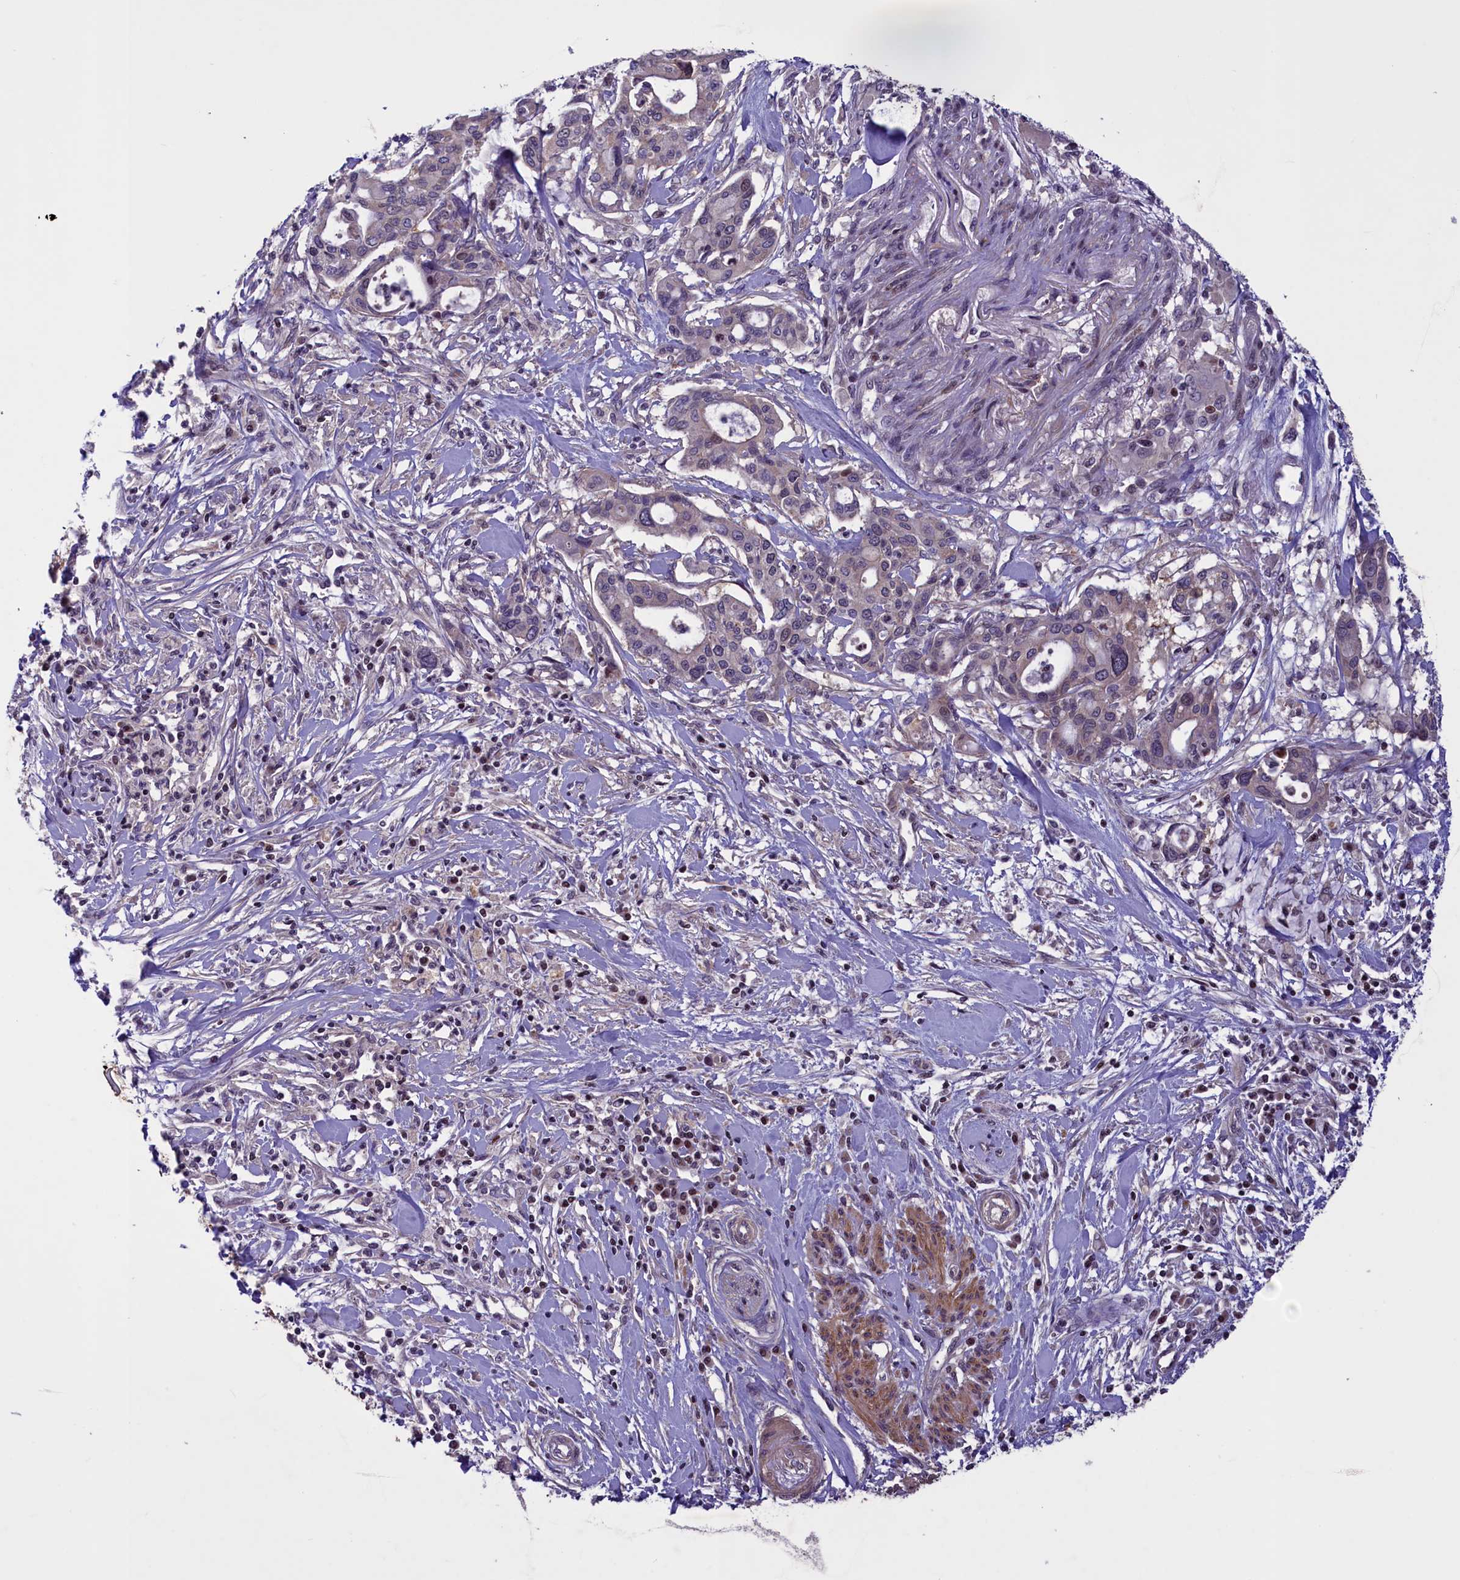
{"staining": {"intensity": "weak", "quantity": "<25%", "location": "cytoplasmic/membranous"}, "tissue": "pancreatic cancer", "cell_type": "Tumor cells", "image_type": "cancer", "snomed": [{"axis": "morphology", "description": "Adenocarcinoma, NOS"}, {"axis": "topography", "description": "Pancreas"}], "caption": "Histopathology image shows no significant protein expression in tumor cells of pancreatic cancer.", "gene": "MAN2C1", "patient": {"sex": "male", "age": 46}}